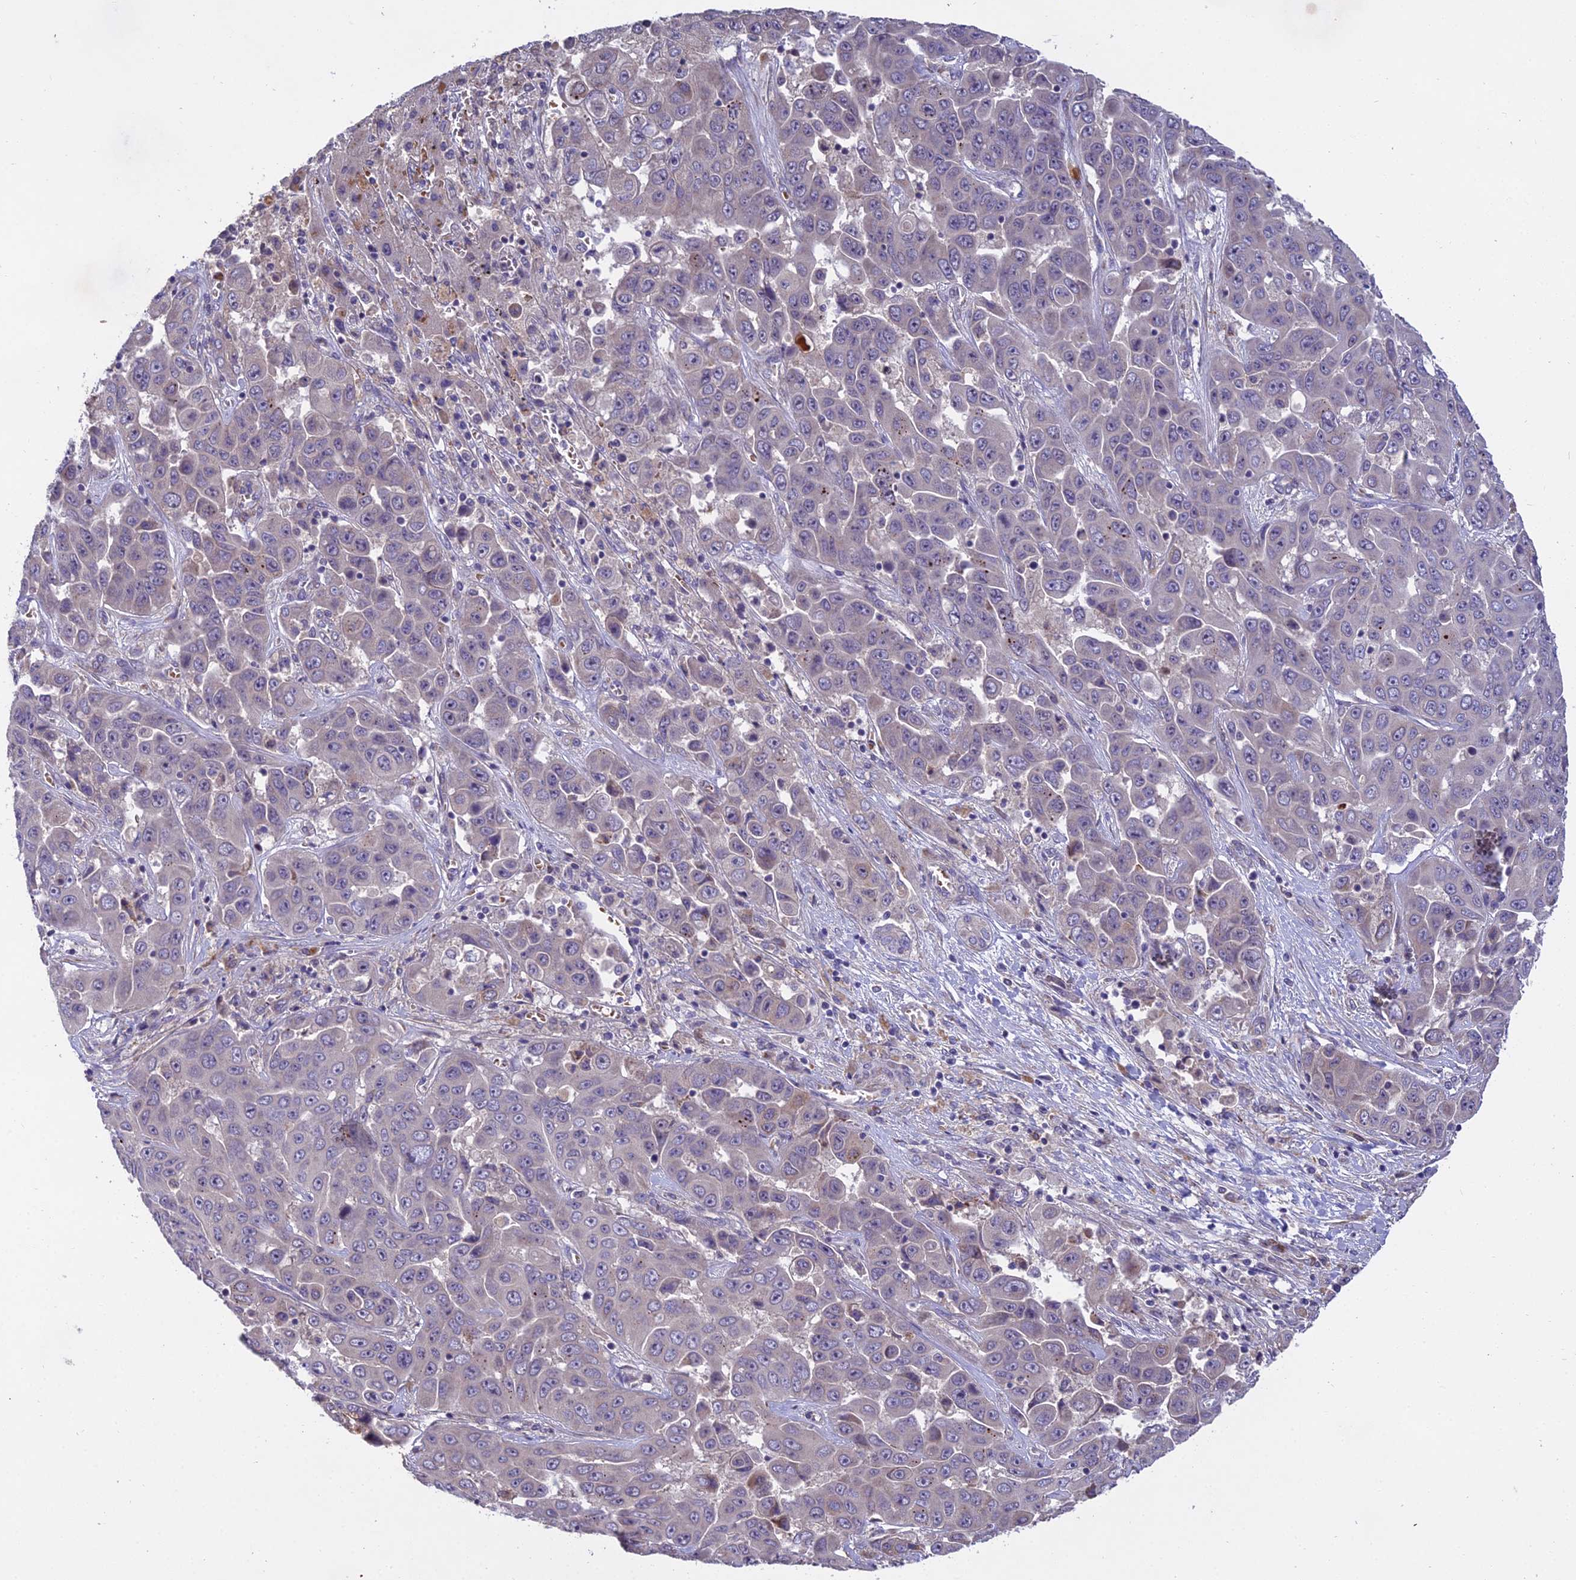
{"staining": {"intensity": "negative", "quantity": "none", "location": "none"}, "tissue": "liver cancer", "cell_type": "Tumor cells", "image_type": "cancer", "snomed": [{"axis": "morphology", "description": "Cholangiocarcinoma"}, {"axis": "topography", "description": "Liver"}], "caption": "High magnification brightfield microscopy of cholangiocarcinoma (liver) stained with DAB (brown) and counterstained with hematoxylin (blue): tumor cells show no significant staining.", "gene": "CENPL", "patient": {"sex": "female", "age": 52}}